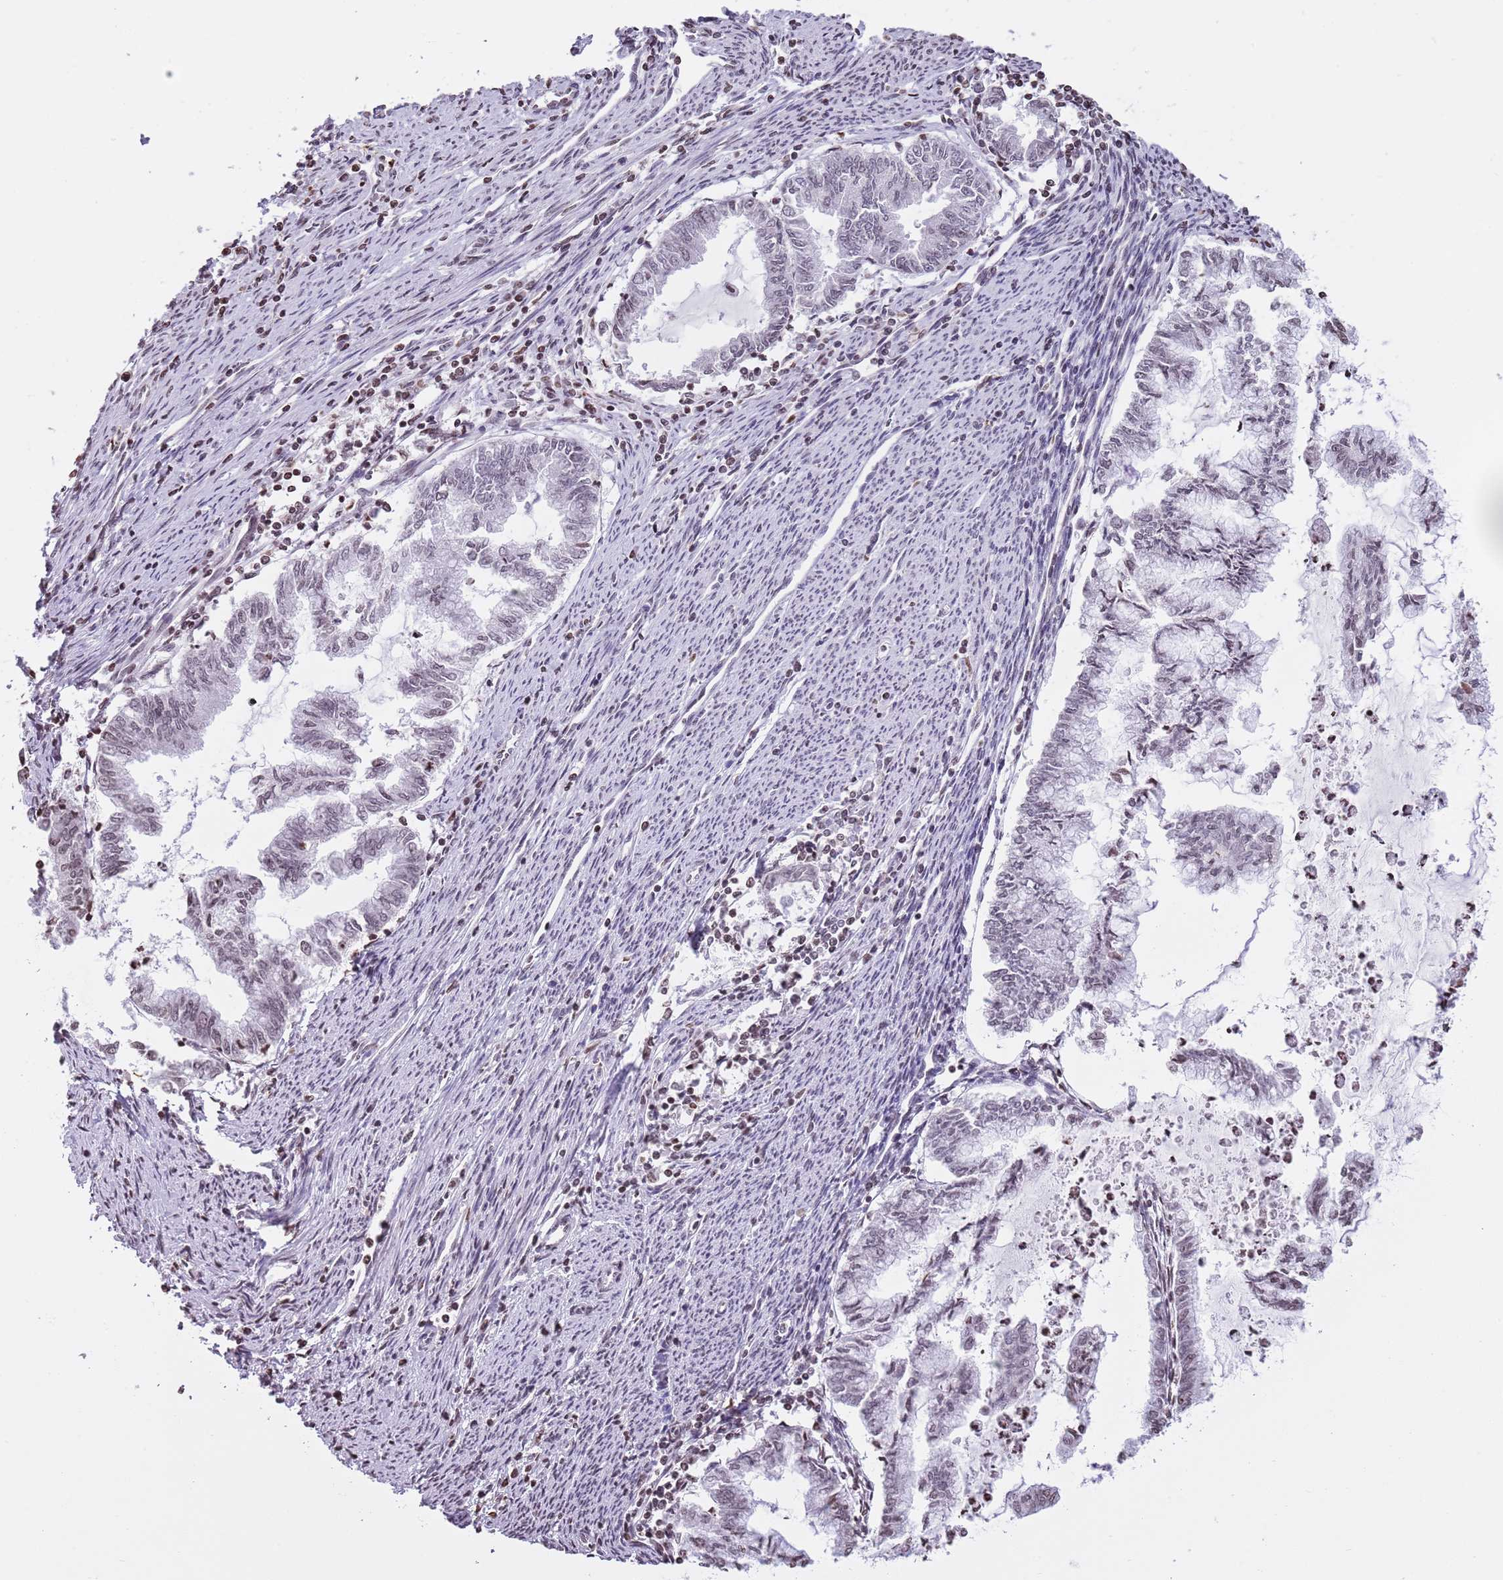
{"staining": {"intensity": "weak", "quantity": "<25%", "location": "nuclear"}, "tissue": "endometrial cancer", "cell_type": "Tumor cells", "image_type": "cancer", "snomed": [{"axis": "morphology", "description": "Adenocarcinoma, NOS"}, {"axis": "topography", "description": "Endometrium"}], "caption": "This is an immunohistochemistry histopathology image of endometrial cancer. There is no positivity in tumor cells.", "gene": "KPNA3", "patient": {"sex": "female", "age": 79}}